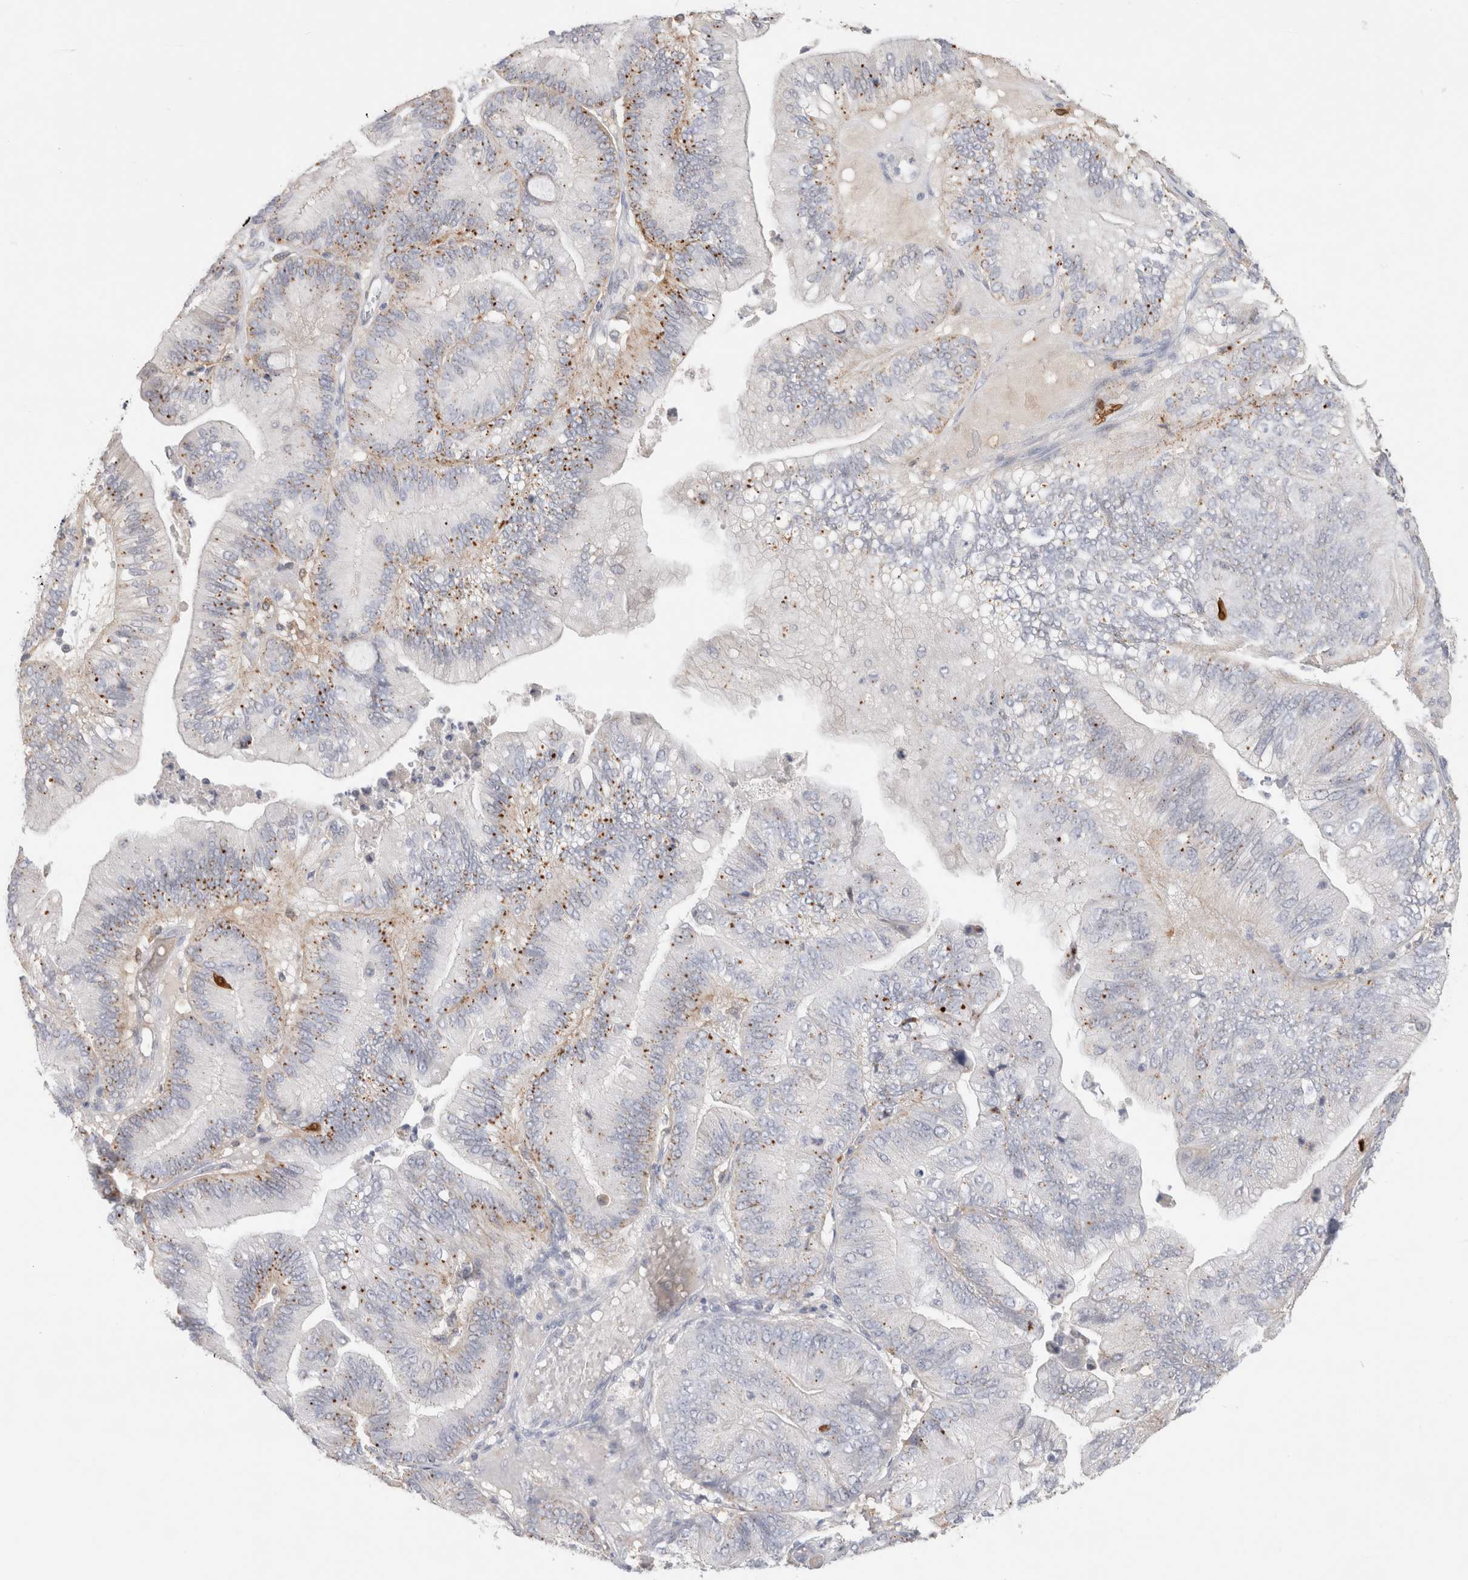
{"staining": {"intensity": "moderate", "quantity": "<25%", "location": "cytoplasmic/membranous"}, "tissue": "ovarian cancer", "cell_type": "Tumor cells", "image_type": "cancer", "snomed": [{"axis": "morphology", "description": "Cystadenocarcinoma, mucinous, NOS"}, {"axis": "topography", "description": "Ovary"}], "caption": "This is an image of immunohistochemistry (IHC) staining of mucinous cystadenocarcinoma (ovarian), which shows moderate expression in the cytoplasmic/membranous of tumor cells.", "gene": "HPGDS", "patient": {"sex": "female", "age": 61}}